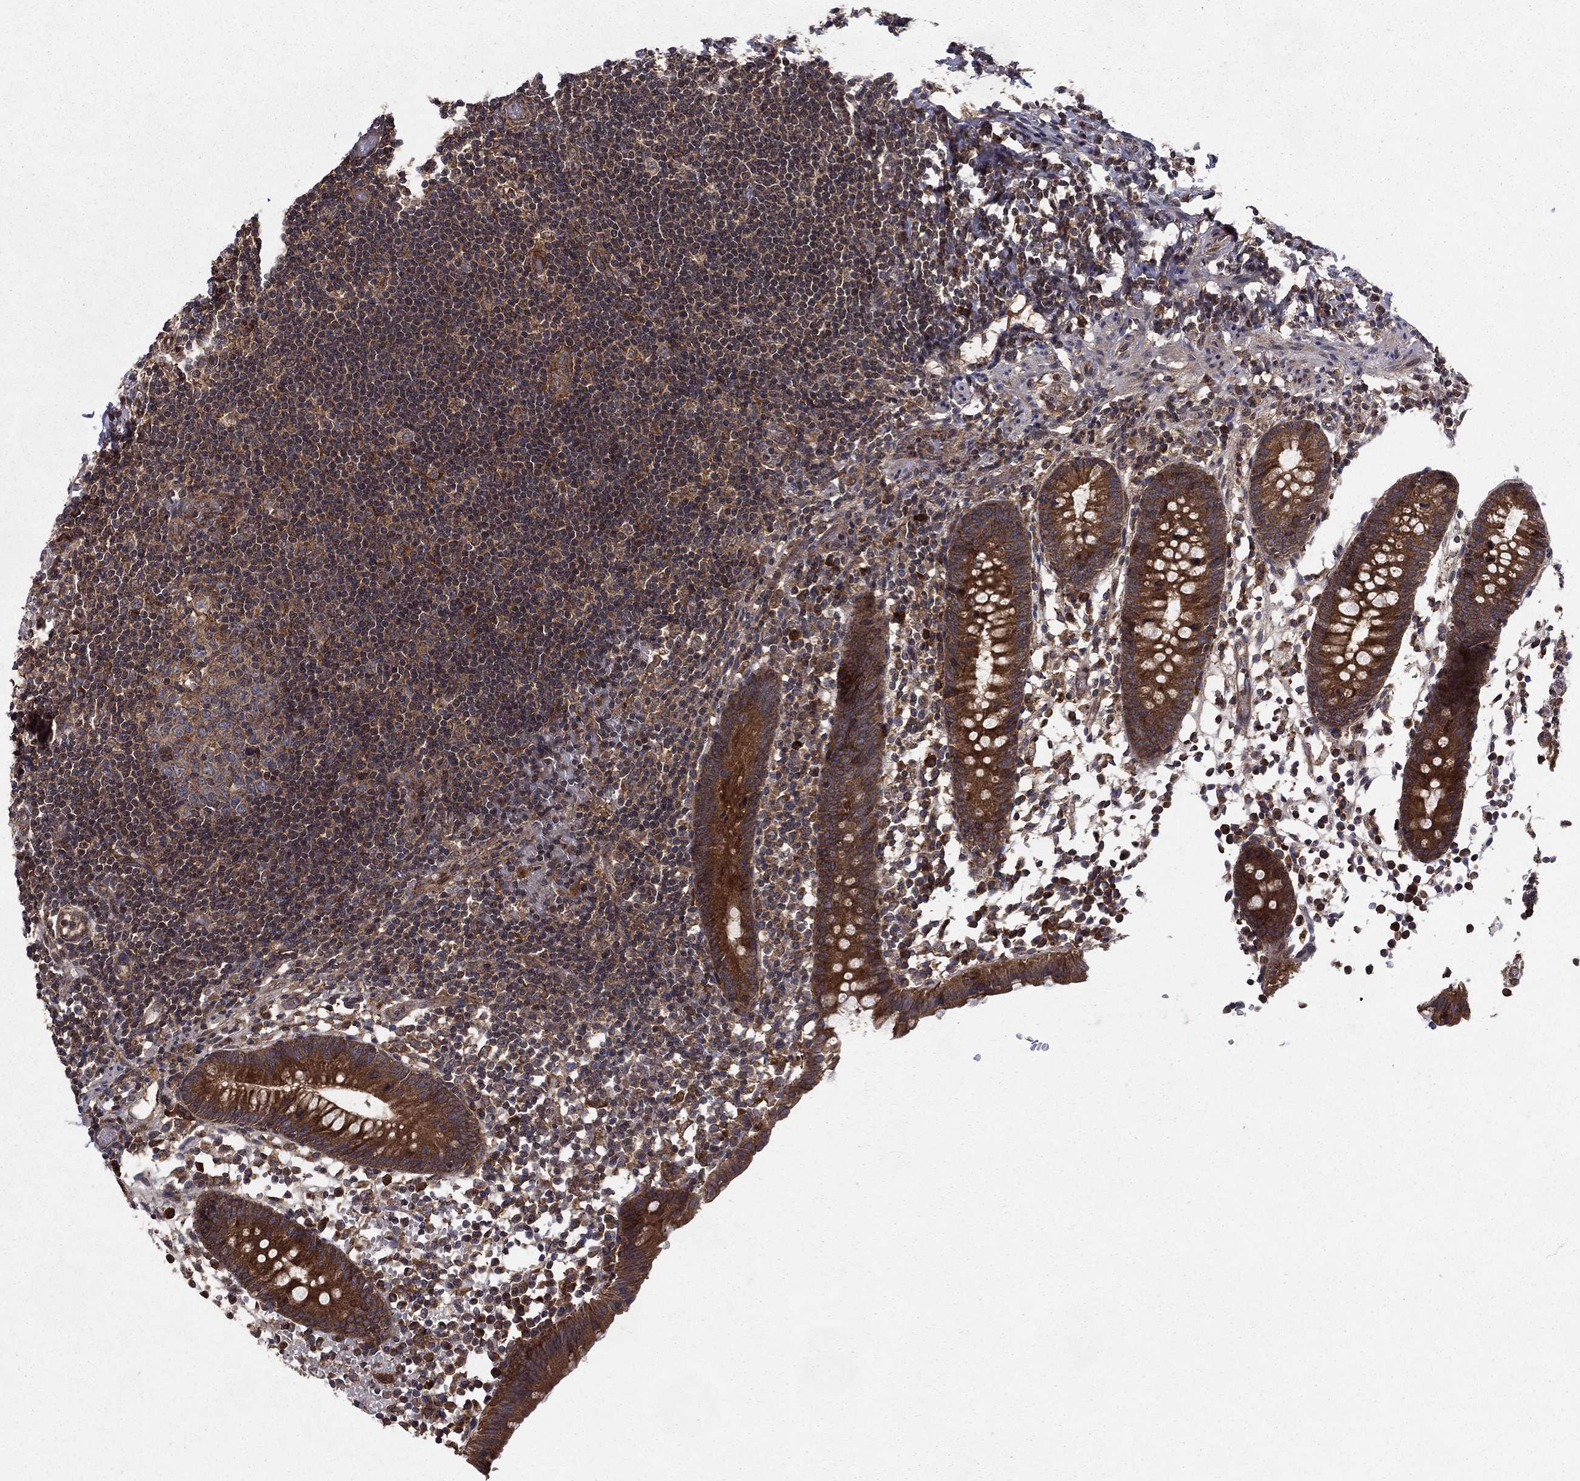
{"staining": {"intensity": "strong", "quantity": ">75%", "location": "cytoplasmic/membranous"}, "tissue": "appendix", "cell_type": "Glandular cells", "image_type": "normal", "snomed": [{"axis": "morphology", "description": "Normal tissue, NOS"}, {"axis": "topography", "description": "Appendix"}], "caption": "Brown immunohistochemical staining in normal human appendix displays strong cytoplasmic/membranous positivity in approximately >75% of glandular cells.", "gene": "BABAM2", "patient": {"sex": "female", "age": 40}}